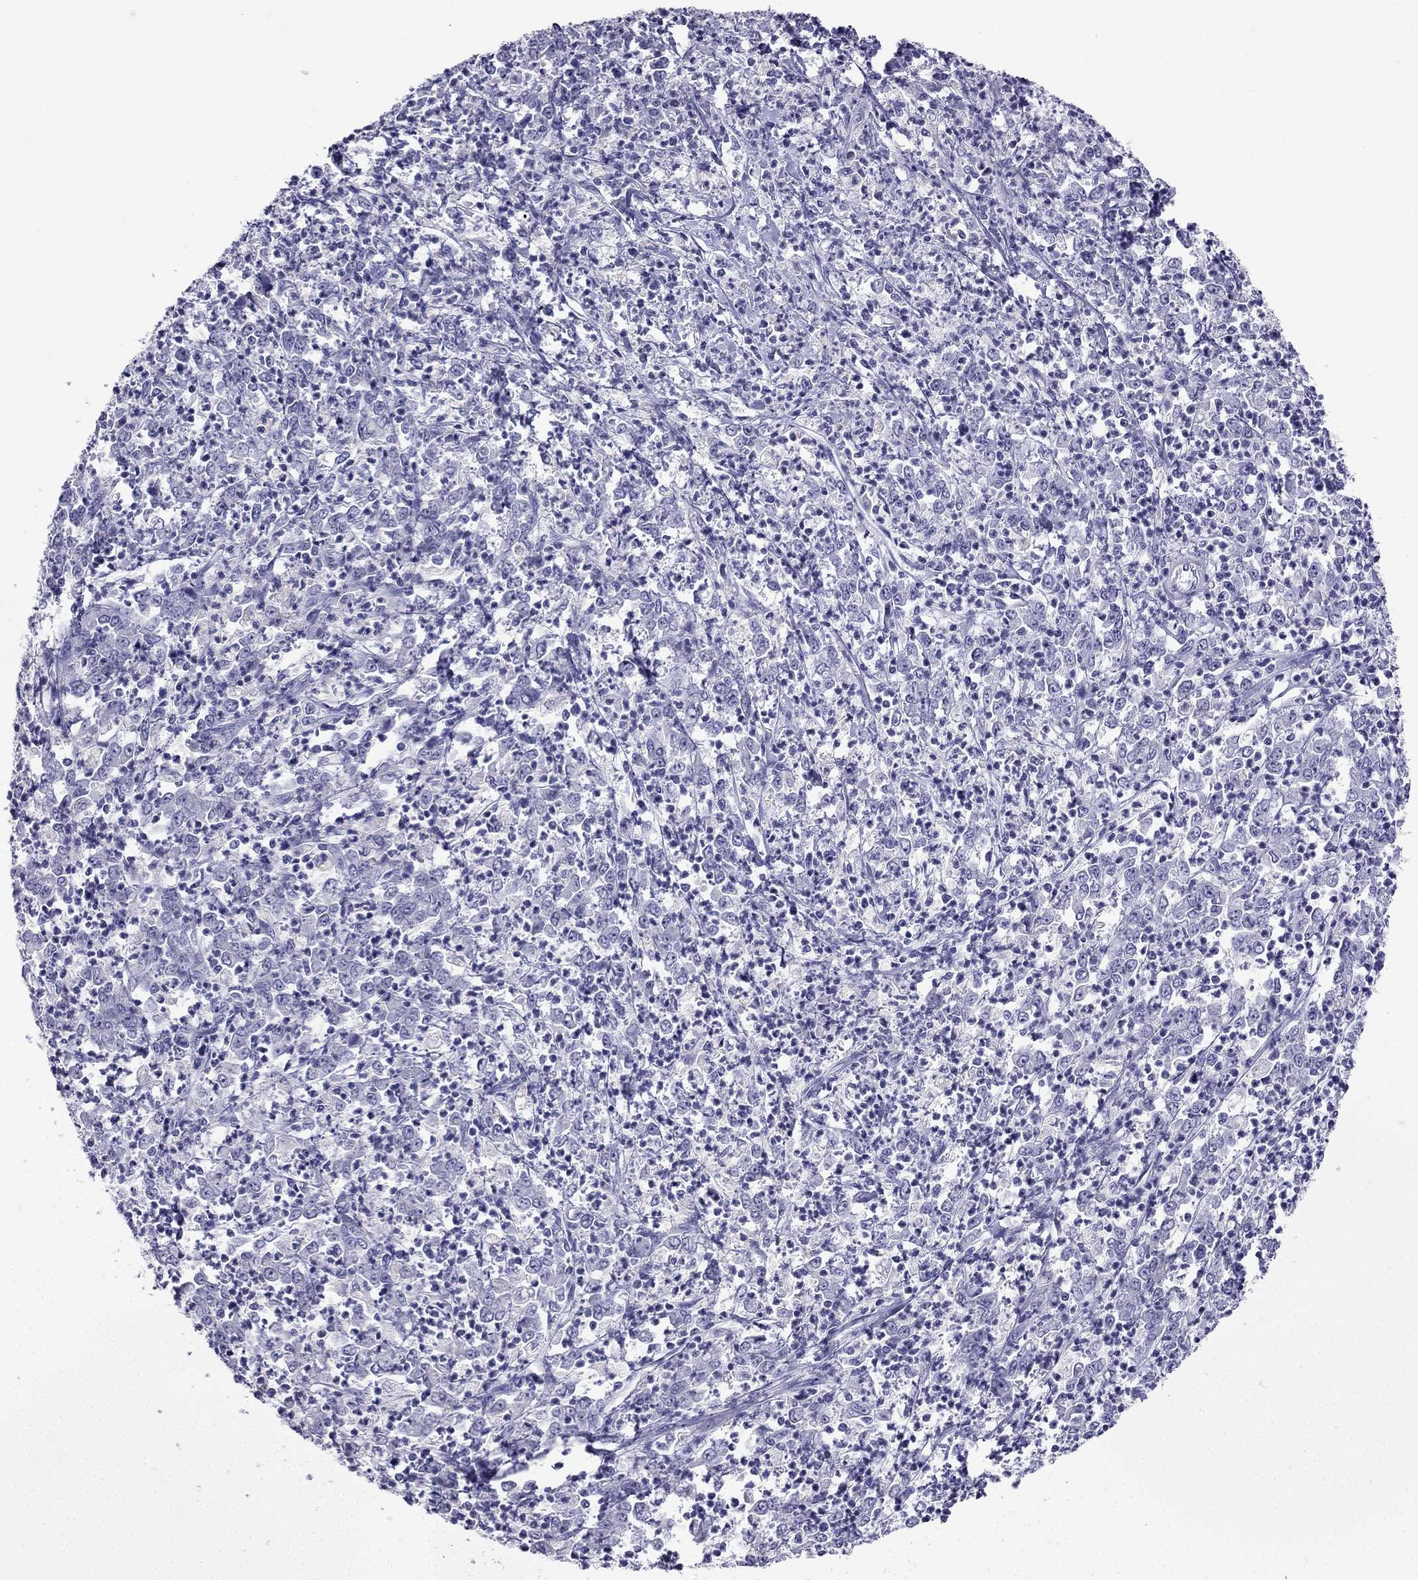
{"staining": {"intensity": "negative", "quantity": "none", "location": "none"}, "tissue": "stomach cancer", "cell_type": "Tumor cells", "image_type": "cancer", "snomed": [{"axis": "morphology", "description": "Adenocarcinoma, NOS"}, {"axis": "topography", "description": "Stomach, lower"}], "caption": "There is no significant staining in tumor cells of stomach adenocarcinoma.", "gene": "NPTX1", "patient": {"sex": "female", "age": 71}}